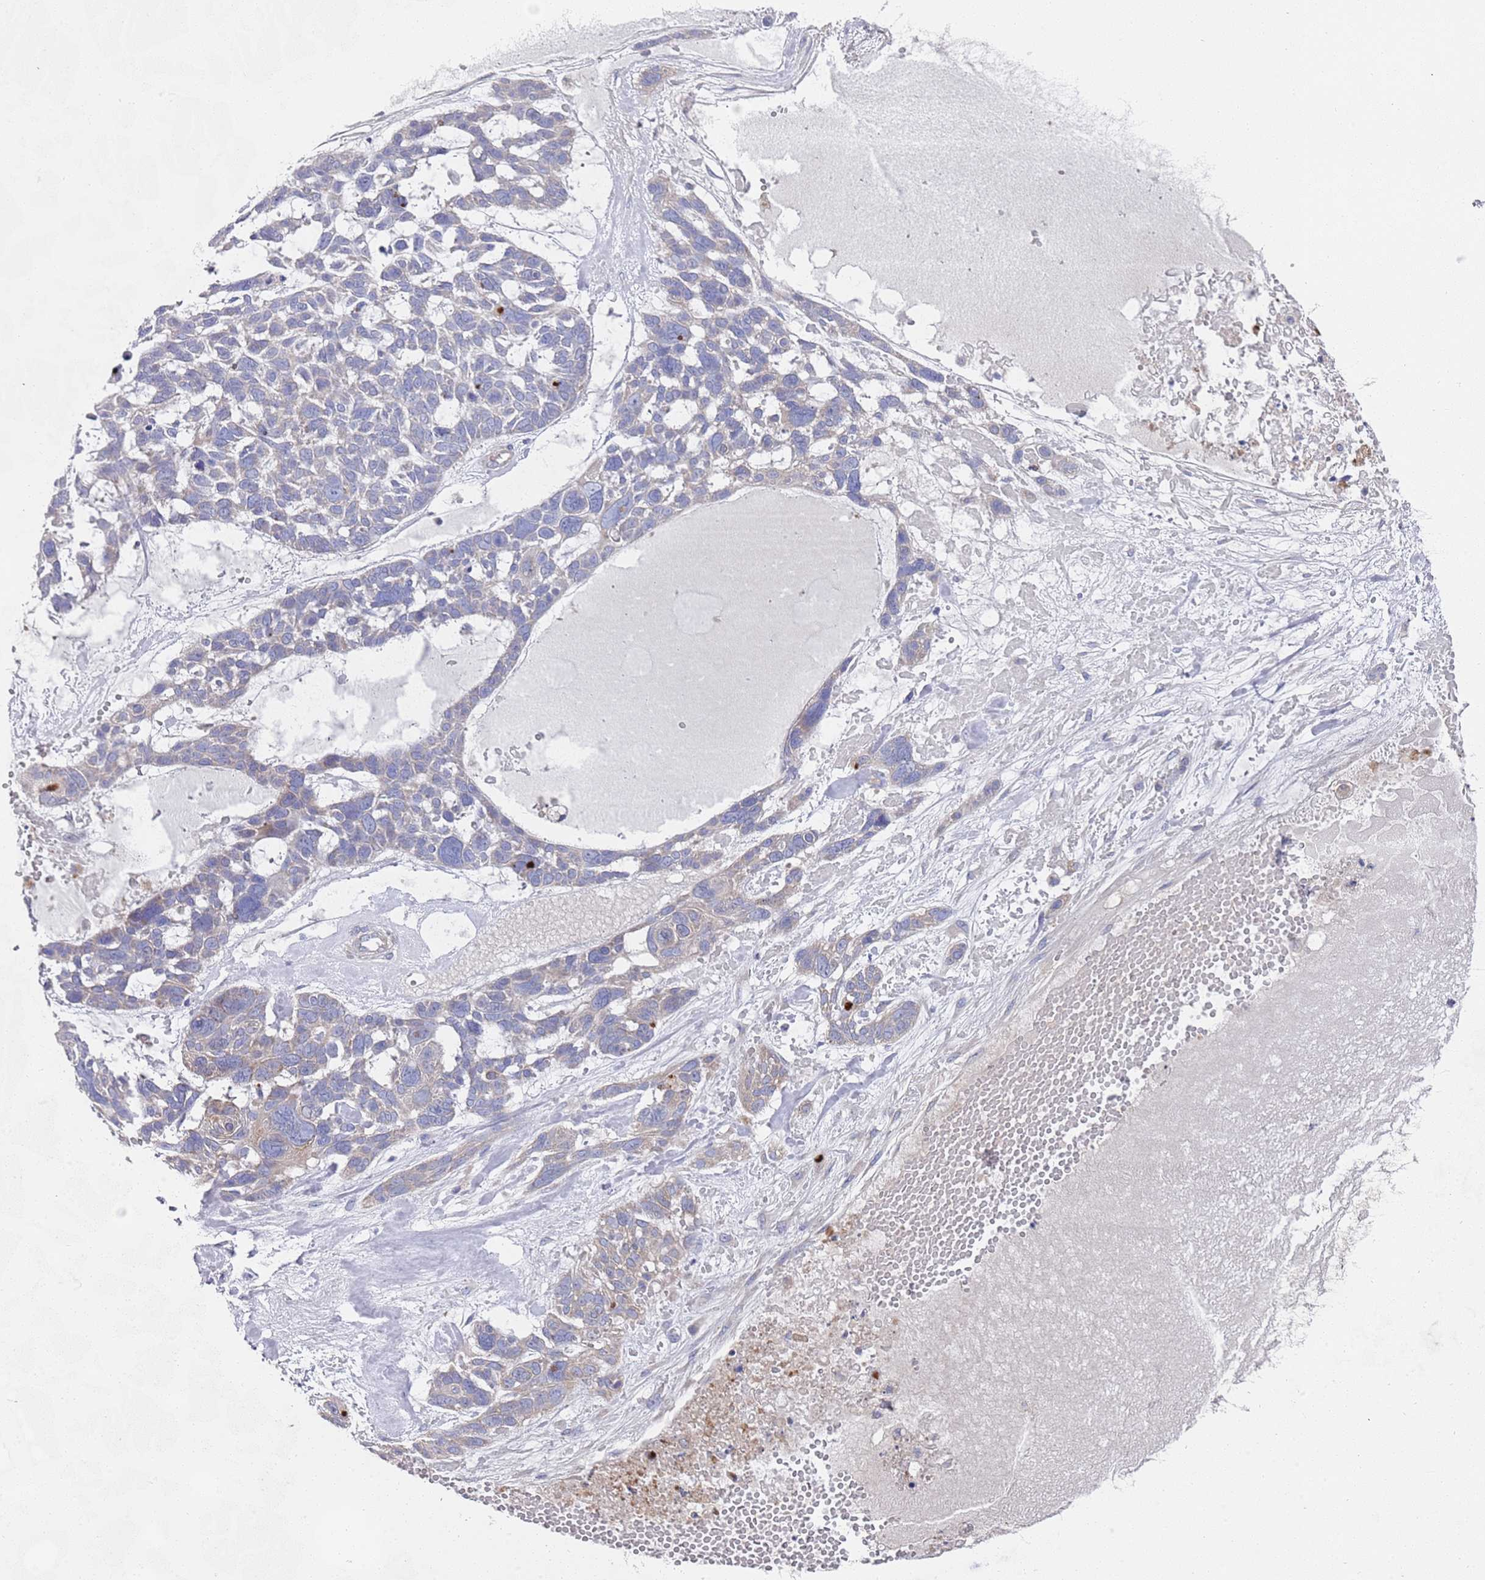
{"staining": {"intensity": "weak", "quantity": "<25%", "location": "cytoplasmic/membranous"}, "tissue": "skin cancer", "cell_type": "Tumor cells", "image_type": "cancer", "snomed": [{"axis": "morphology", "description": "Basal cell carcinoma"}, {"axis": "topography", "description": "Skin"}], "caption": "Immunohistochemistry histopathology image of skin cancer (basal cell carcinoma) stained for a protein (brown), which shows no staining in tumor cells.", "gene": "NPEPPS", "patient": {"sex": "male", "age": 88}}